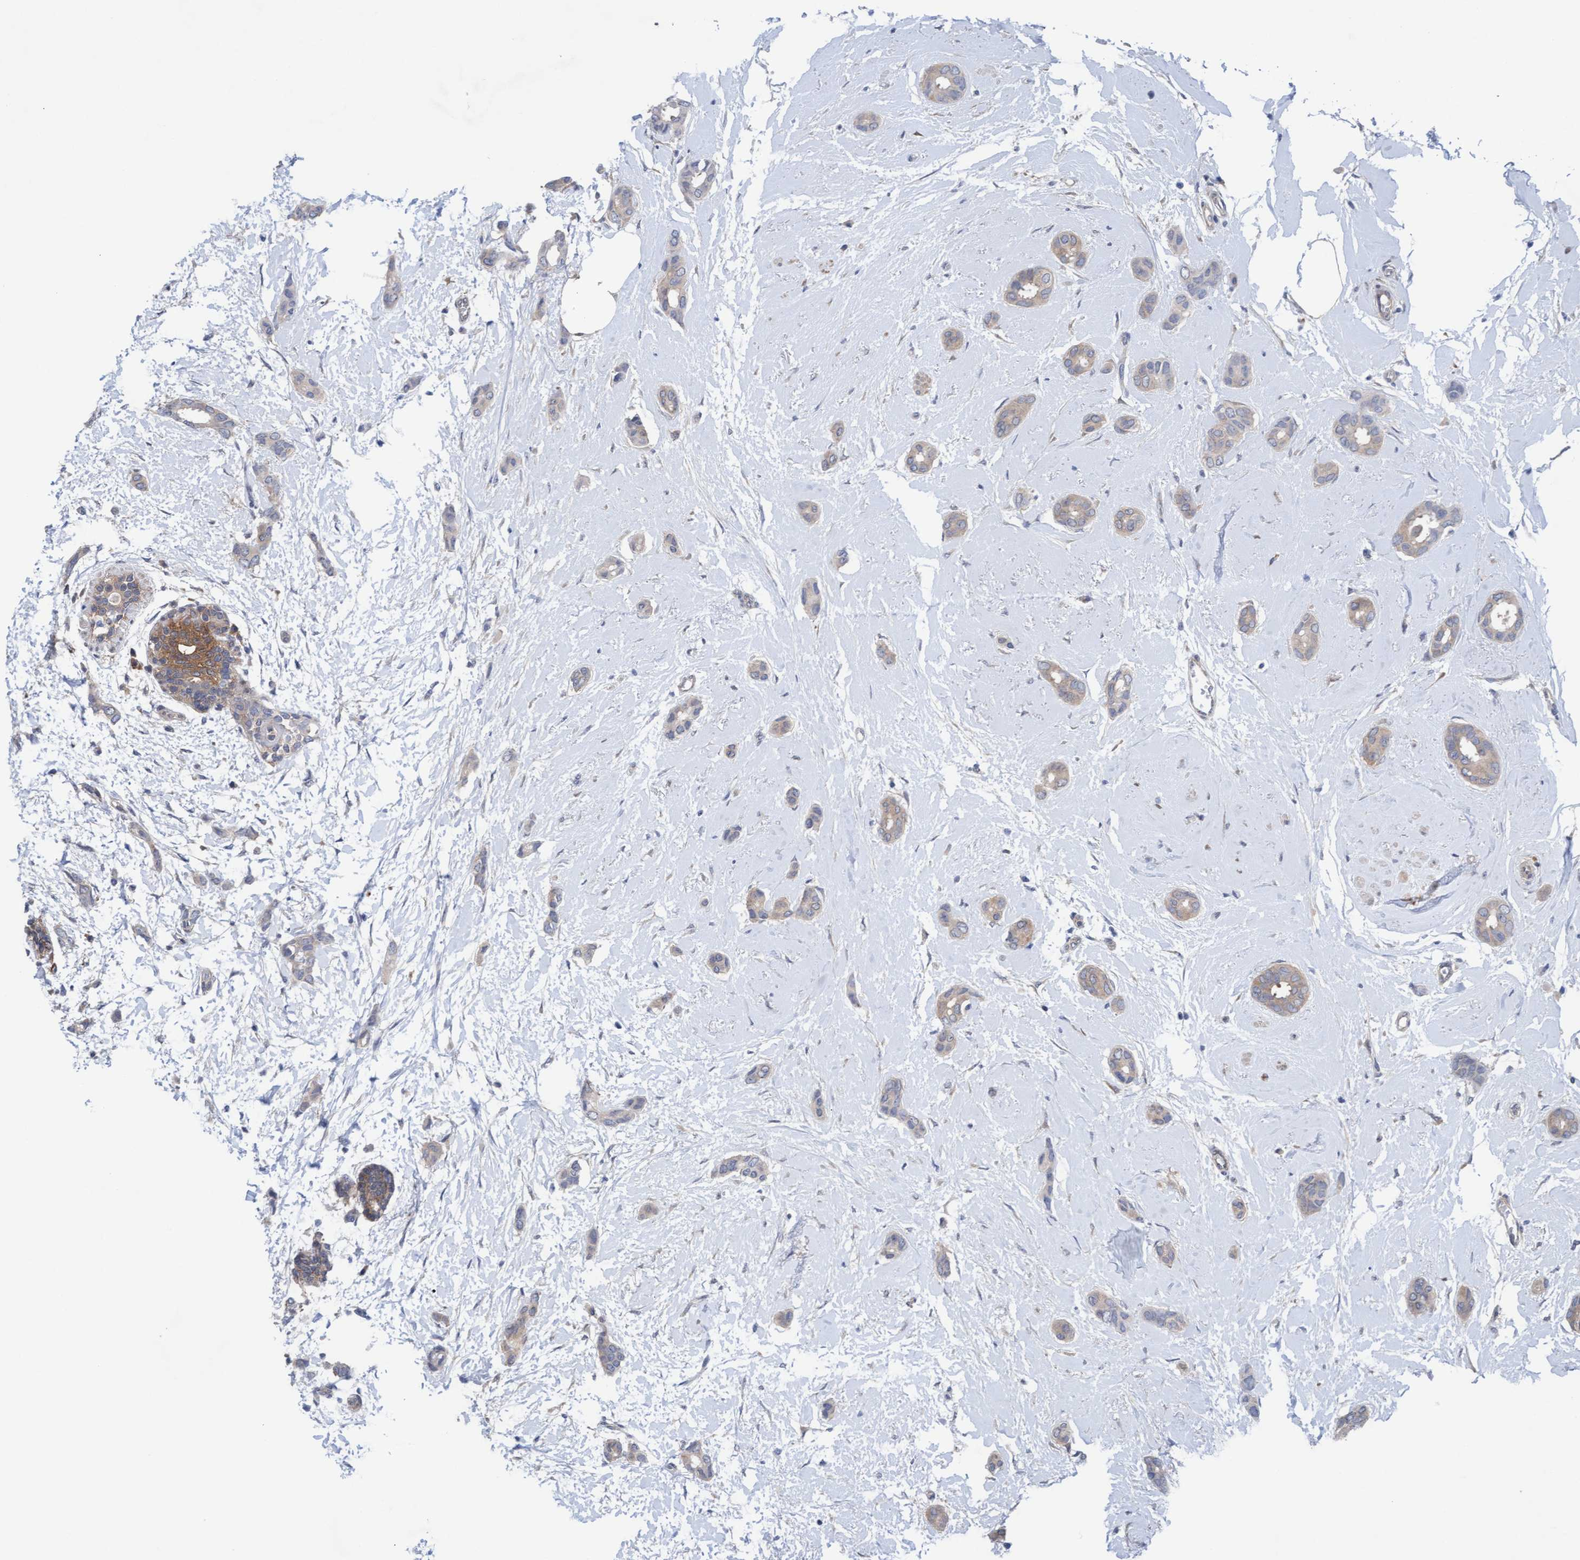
{"staining": {"intensity": "weak", "quantity": "25%-75%", "location": "cytoplasmic/membranous"}, "tissue": "breast cancer", "cell_type": "Tumor cells", "image_type": "cancer", "snomed": [{"axis": "morphology", "description": "Duct carcinoma"}, {"axis": "topography", "description": "Breast"}], "caption": "The histopathology image demonstrates a brown stain indicating the presence of a protein in the cytoplasmic/membranous of tumor cells in breast cancer.", "gene": "PLCD1", "patient": {"sex": "female", "age": 55}}